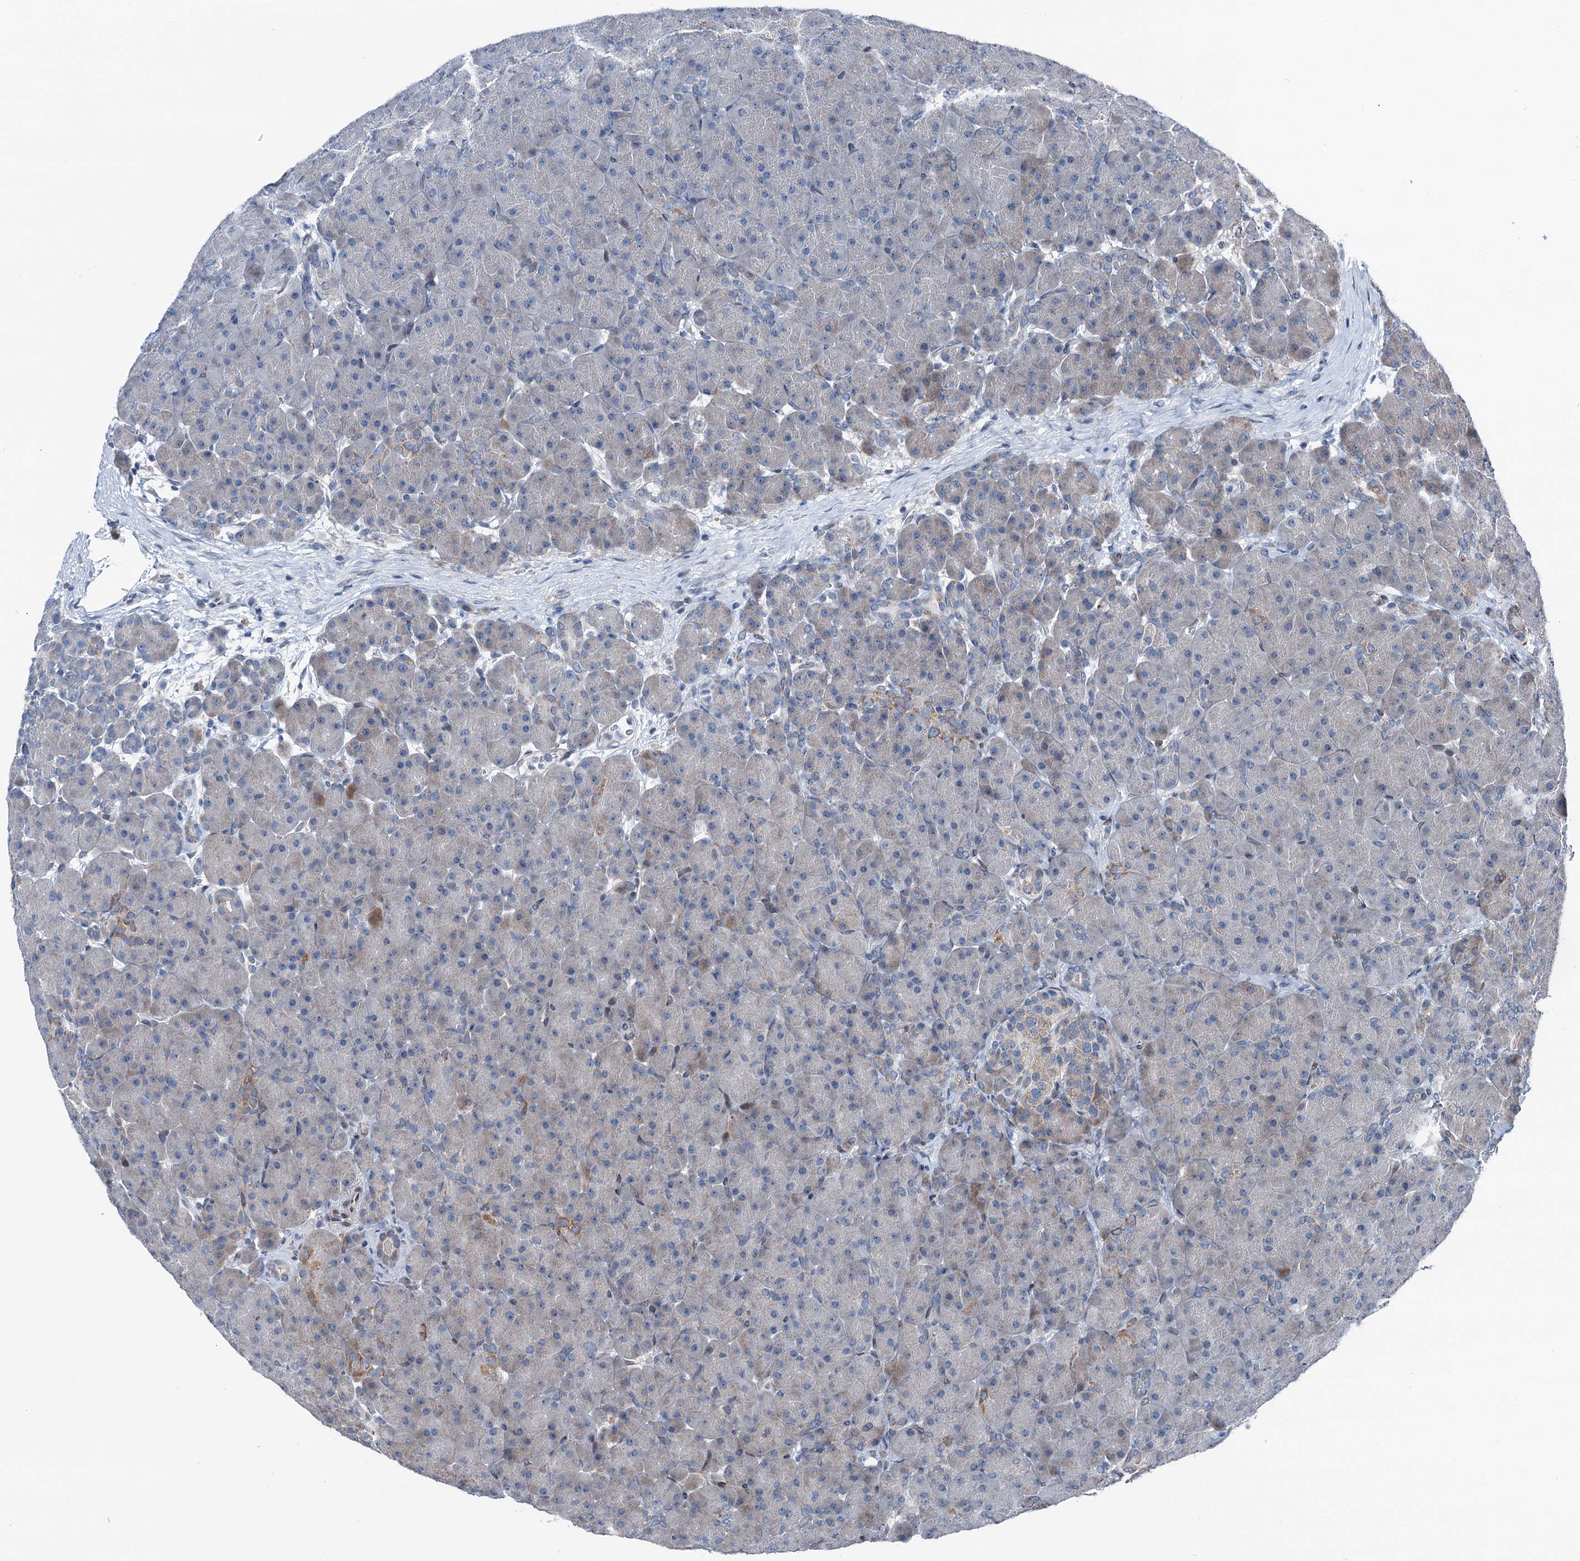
{"staining": {"intensity": "weak", "quantity": "<25%", "location": "cytoplasmic/membranous"}, "tissue": "pancreas", "cell_type": "Exocrine glandular cells", "image_type": "normal", "snomed": [{"axis": "morphology", "description": "Normal tissue, NOS"}, {"axis": "topography", "description": "Pancreas"}], "caption": "This histopathology image is of unremarkable pancreas stained with IHC to label a protein in brown with the nuclei are counter-stained blue. There is no positivity in exocrine glandular cells.", "gene": "MRPL14", "patient": {"sex": "male", "age": 66}}